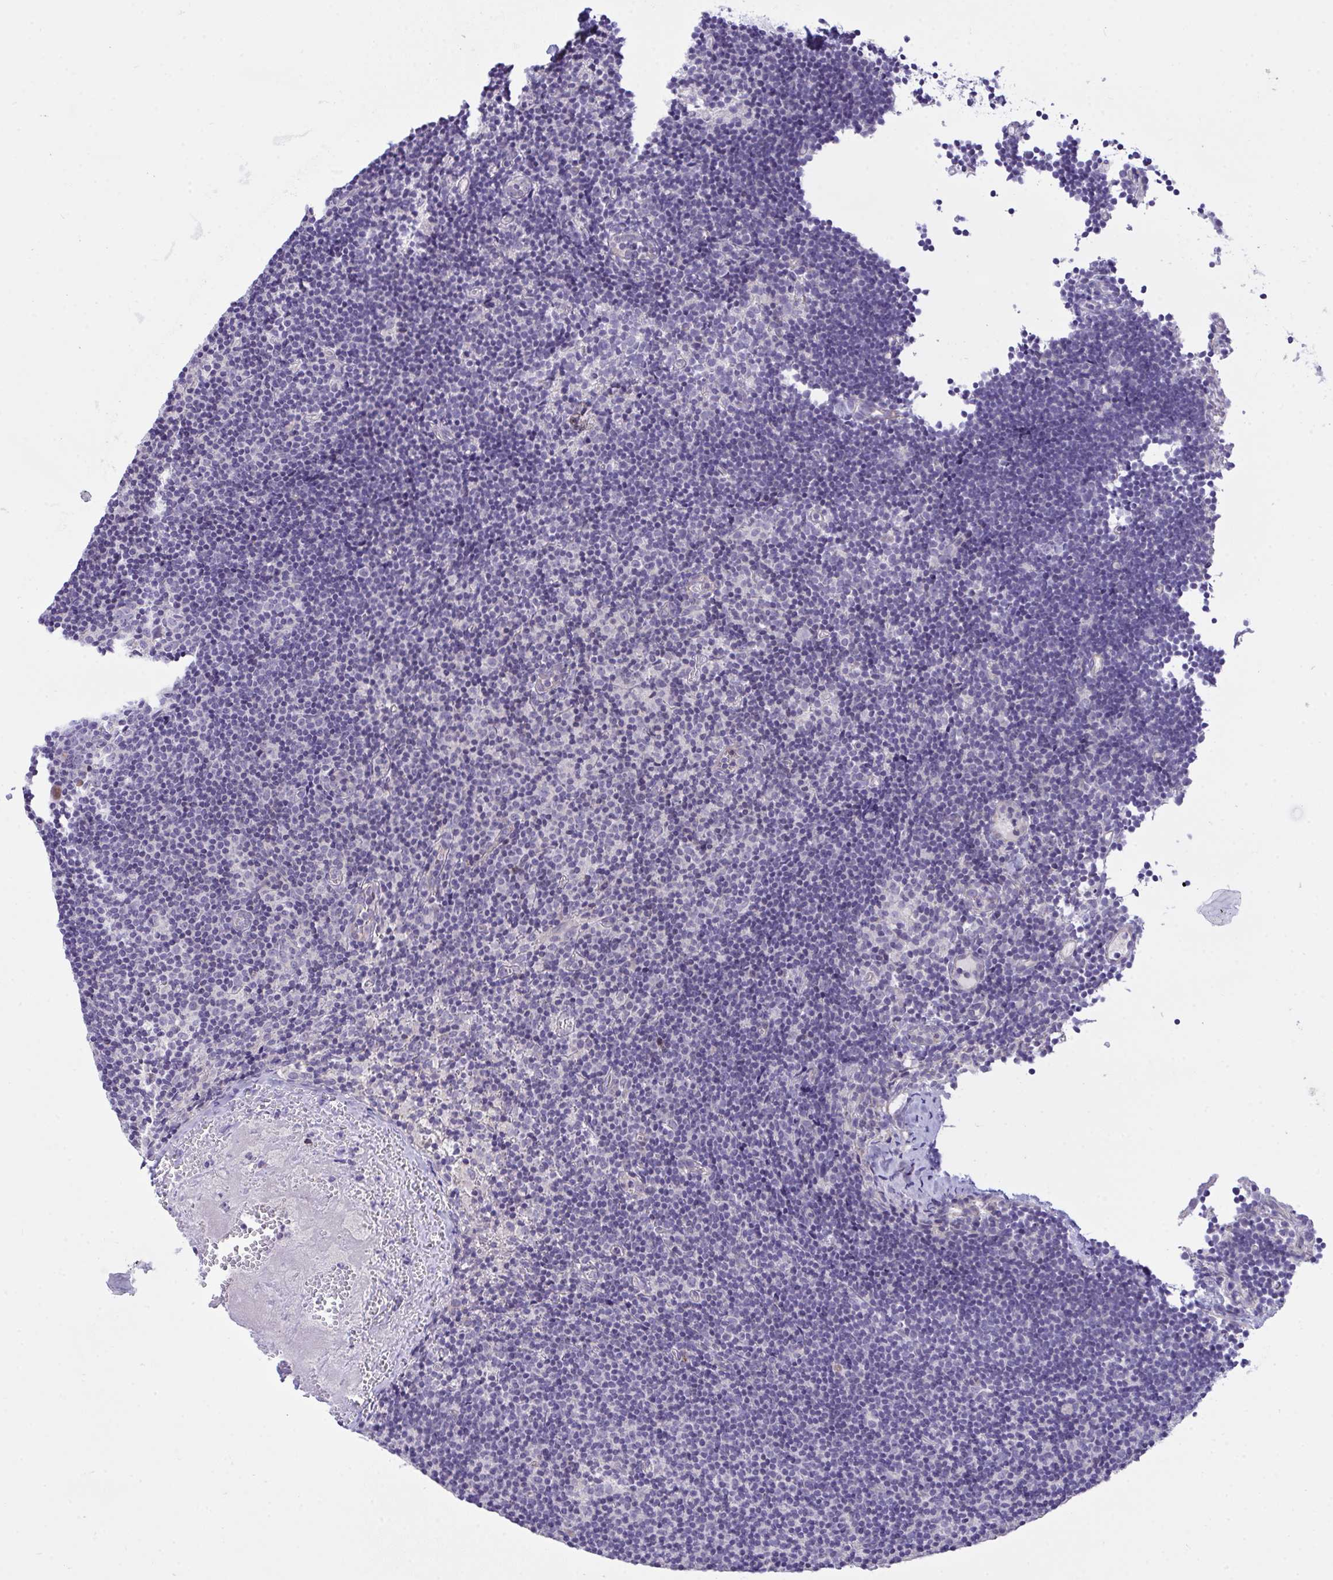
{"staining": {"intensity": "negative", "quantity": "none", "location": "none"}, "tissue": "lymph node", "cell_type": "Germinal center cells", "image_type": "normal", "snomed": [{"axis": "morphology", "description": "Normal tissue, NOS"}, {"axis": "topography", "description": "Lymph node"}], "caption": "Immunohistochemistry histopathology image of unremarkable lymph node stained for a protein (brown), which exhibits no staining in germinal center cells. Brightfield microscopy of immunohistochemistry (IHC) stained with DAB (3,3'-diaminobenzidine) (brown) and hematoxylin (blue), captured at high magnification.", "gene": "HOXD12", "patient": {"sex": "female", "age": 45}}